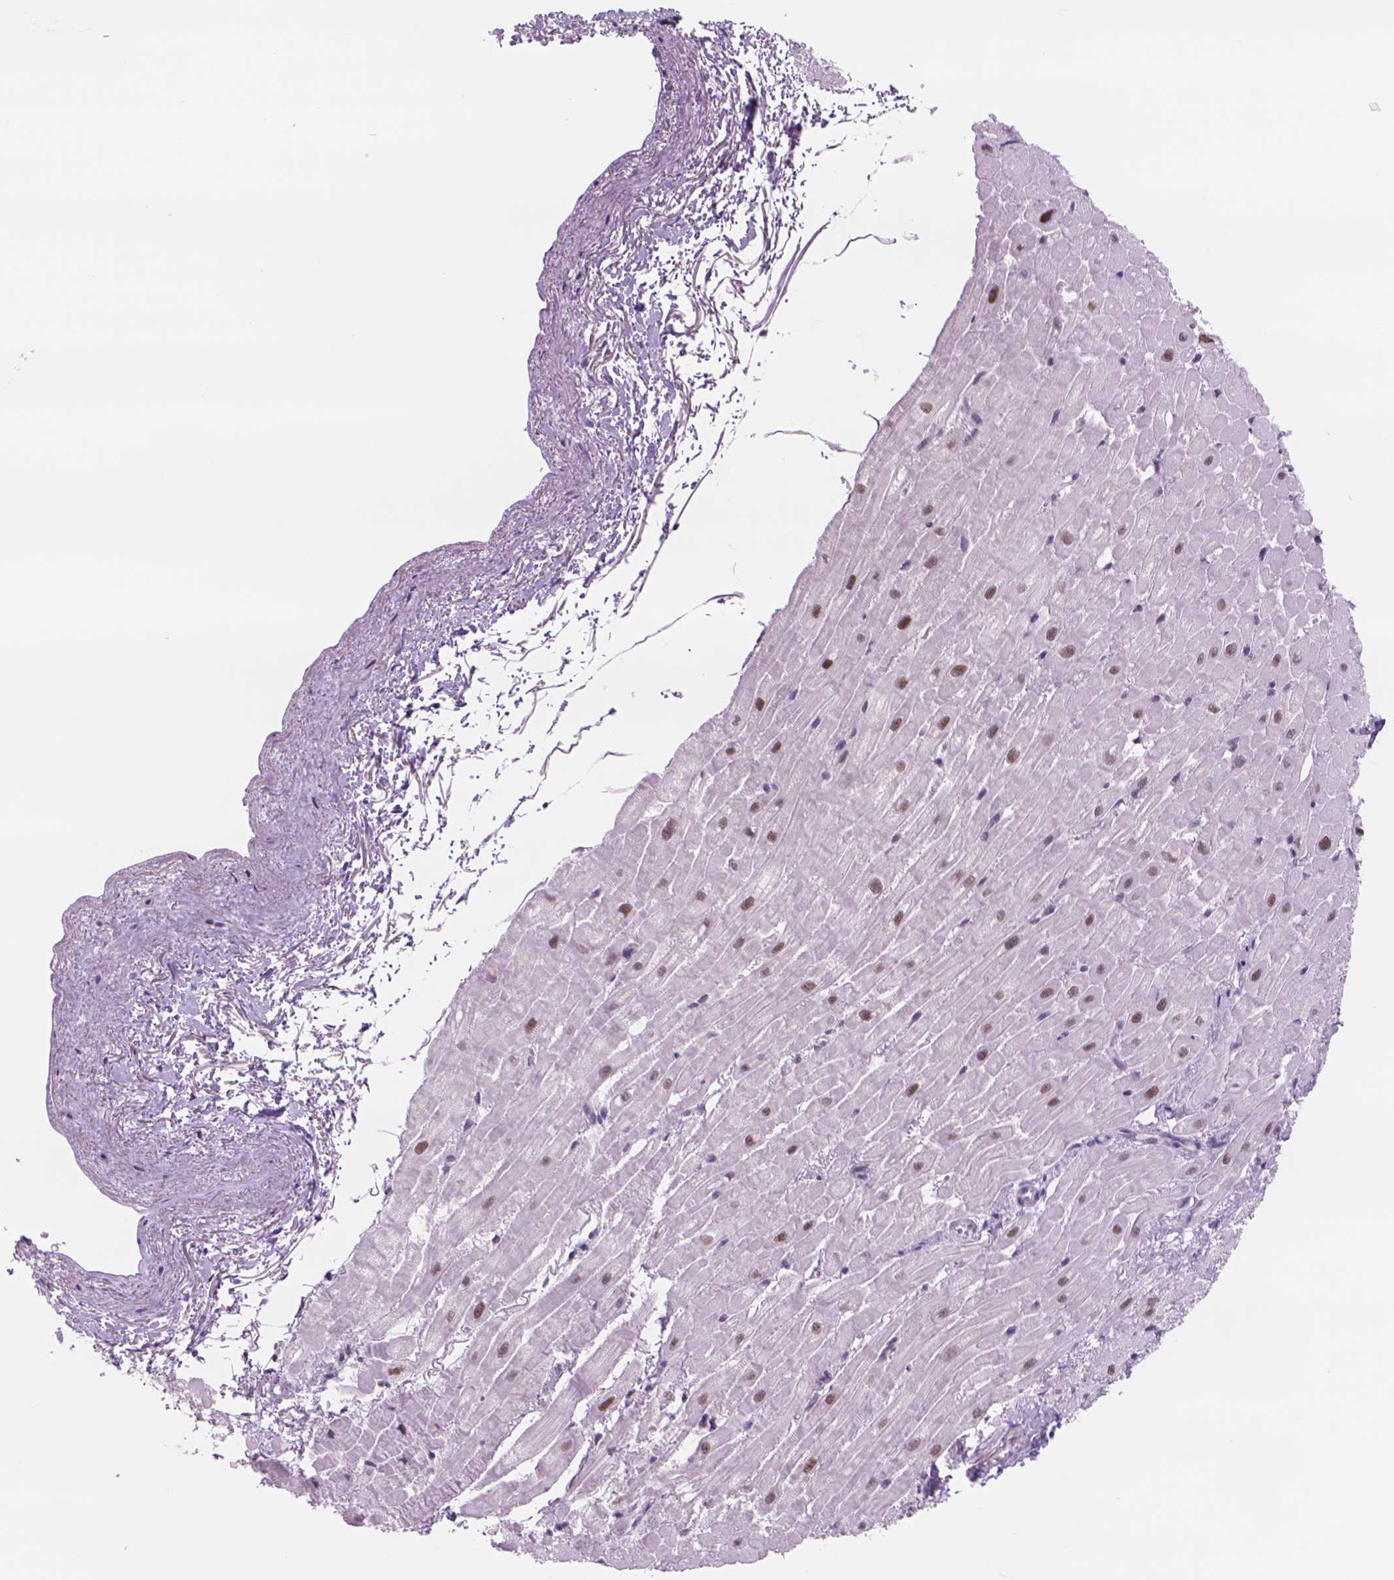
{"staining": {"intensity": "moderate", "quantity": "25%-75%", "location": "nuclear"}, "tissue": "heart muscle", "cell_type": "Cardiomyocytes", "image_type": "normal", "snomed": [{"axis": "morphology", "description": "Normal tissue, NOS"}, {"axis": "topography", "description": "Heart"}], "caption": "Brown immunohistochemical staining in unremarkable heart muscle exhibits moderate nuclear expression in about 25%-75% of cardiomyocytes. The protein of interest is stained brown, and the nuclei are stained in blue (DAB (3,3'-diaminobenzidine) IHC with brightfield microscopy, high magnification).", "gene": "POLR3D", "patient": {"sex": "male", "age": 62}}